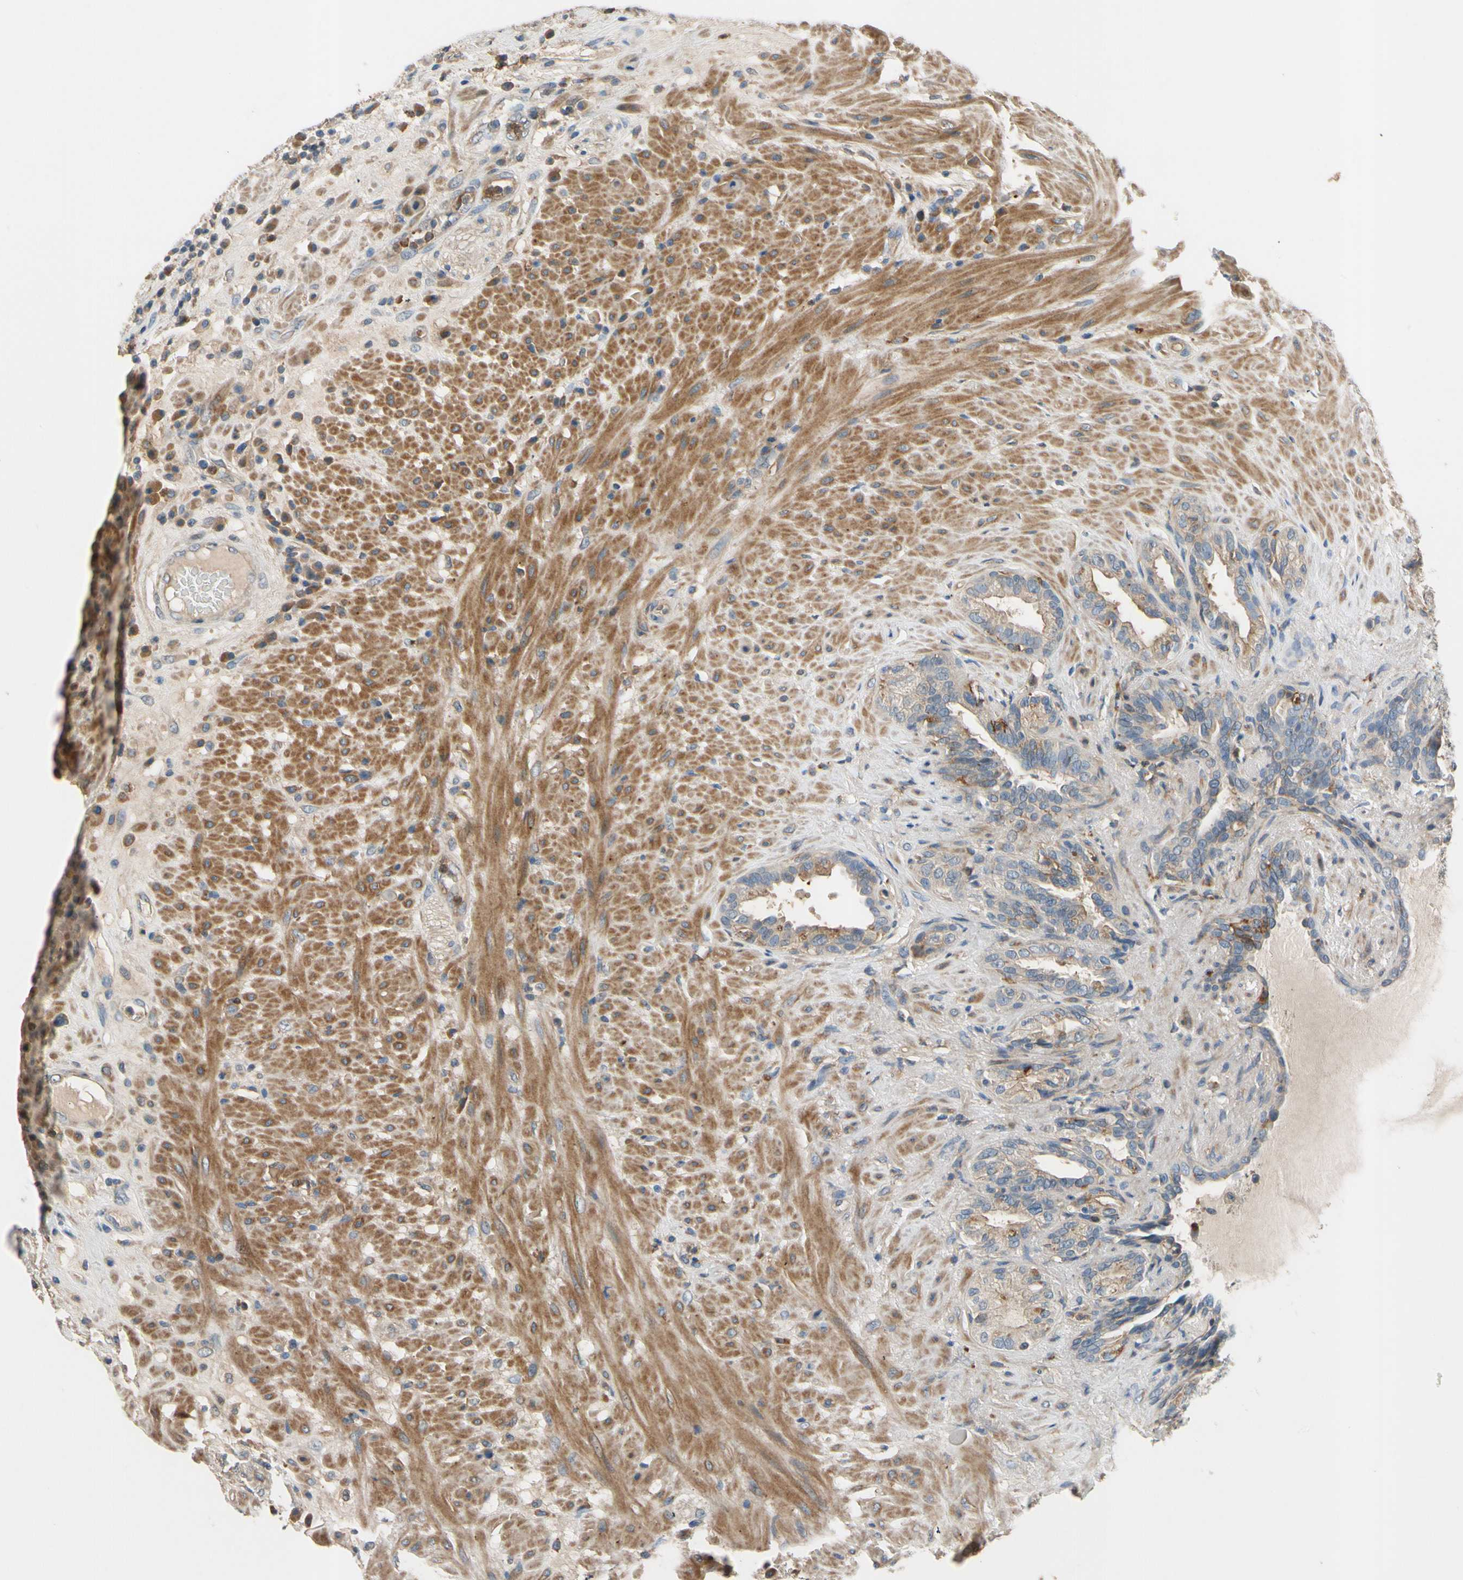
{"staining": {"intensity": "moderate", "quantity": "25%-75%", "location": "cytoplasmic/membranous"}, "tissue": "seminal vesicle", "cell_type": "Glandular cells", "image_type": "normal", "snomed": [{"axis": "morphology", "description": "Normal tissue, NOS"}, {"axis": "topography", "description": "Seminal veicle"}], "caption": "Human seminal vesicle stained for a protein (brown) demonstrates moderate cytoplasmic/membranous positive positivity in about 25%-75% of glandular cells.", "gene": "SIGLEC5", "patient": {"sex": "male", "age": 61}}